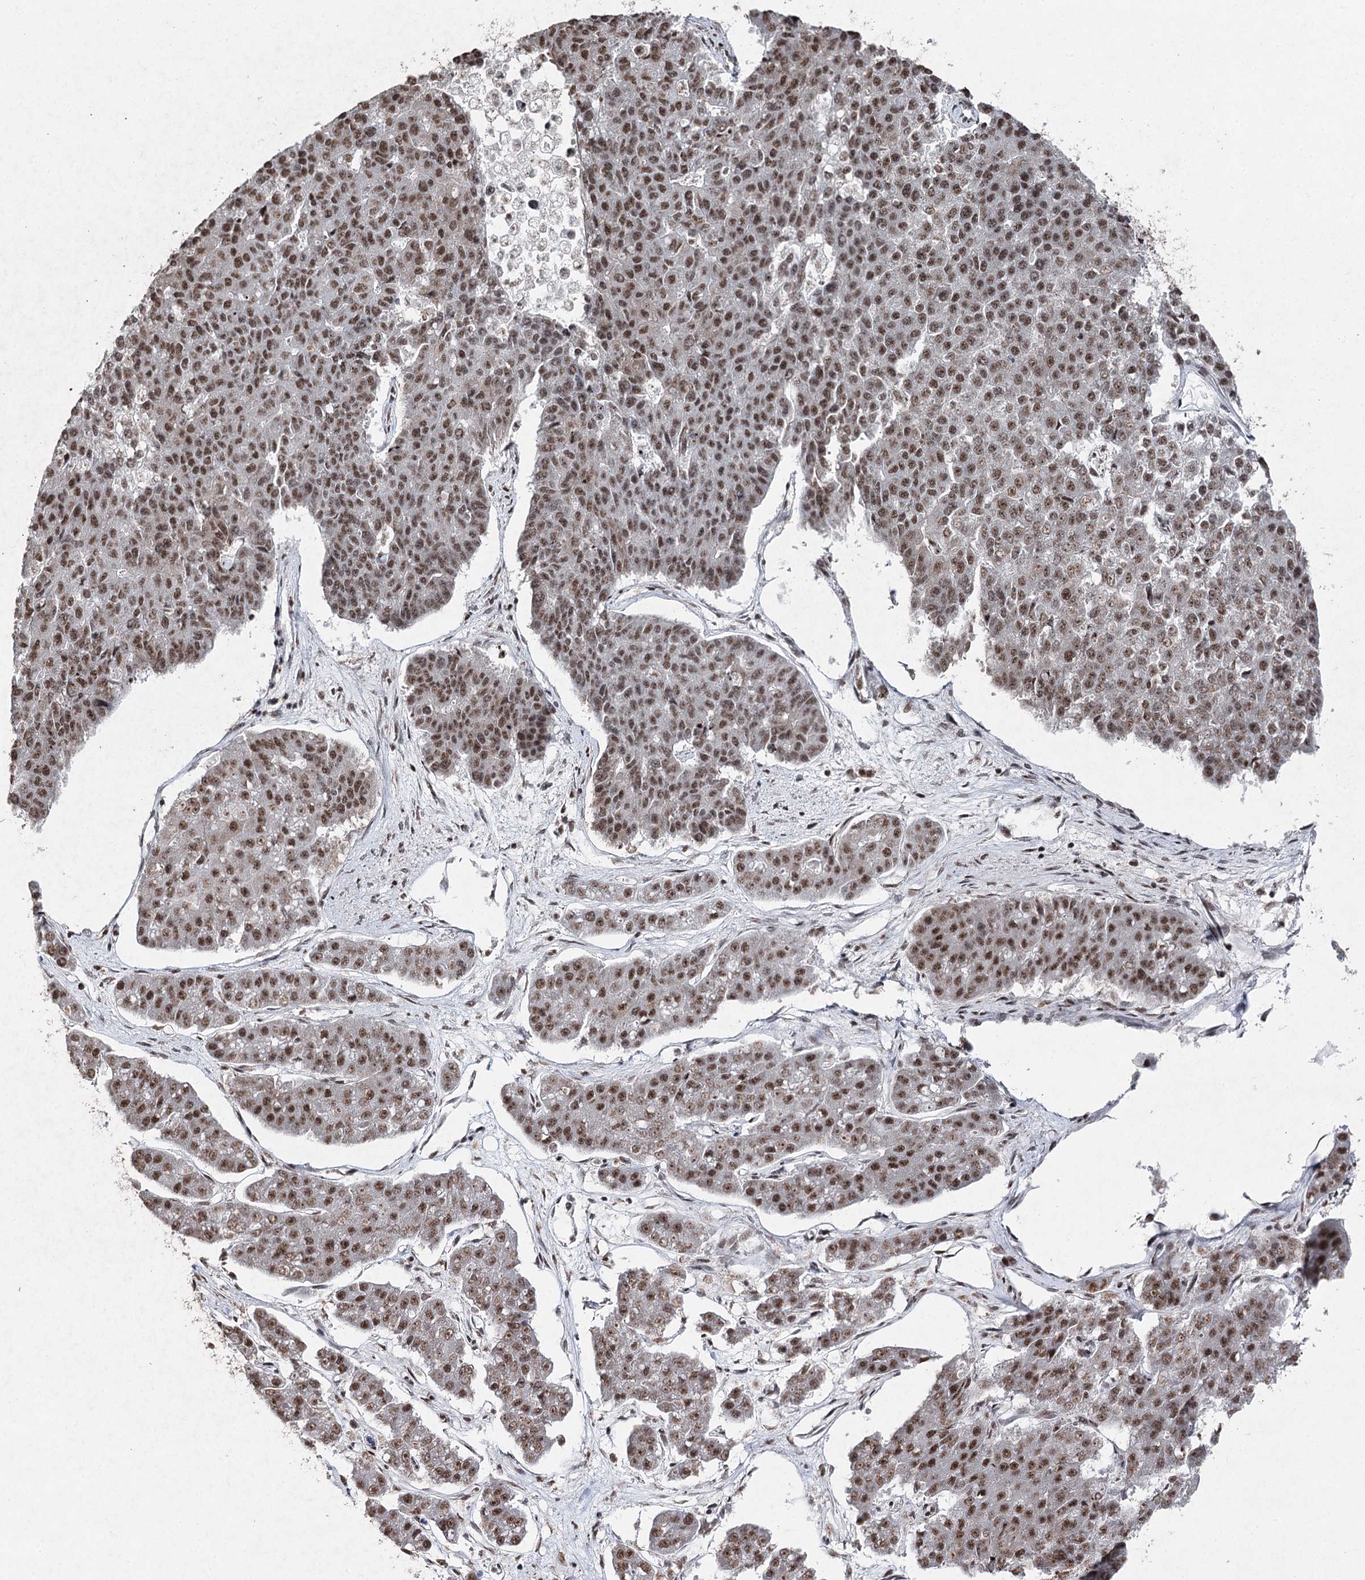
{"staining": {"intensity": "moderate", "quantity": ">75%", "location": "nuclear"}, "tissue": "pancreatic cancer", "cell_type": "Tumor cells", "image_type": "cancer", "snomed": [{"axis": "morphology", "description": "Adenocarcinoma, NOS"}, {"axis": "topography", "description": "Pancreas"}], "caption": "Immunohistochemical staining of human pancreatic cancer (adenocarcinoma) reveals medium levels of moderate nuclear expression in about >75% of tumor cells. (brown staining indicates protein expression, while blue staining denotes nuclei).", "gene": "PDCD4", "patient": {"sex": "male", "age": 50}}